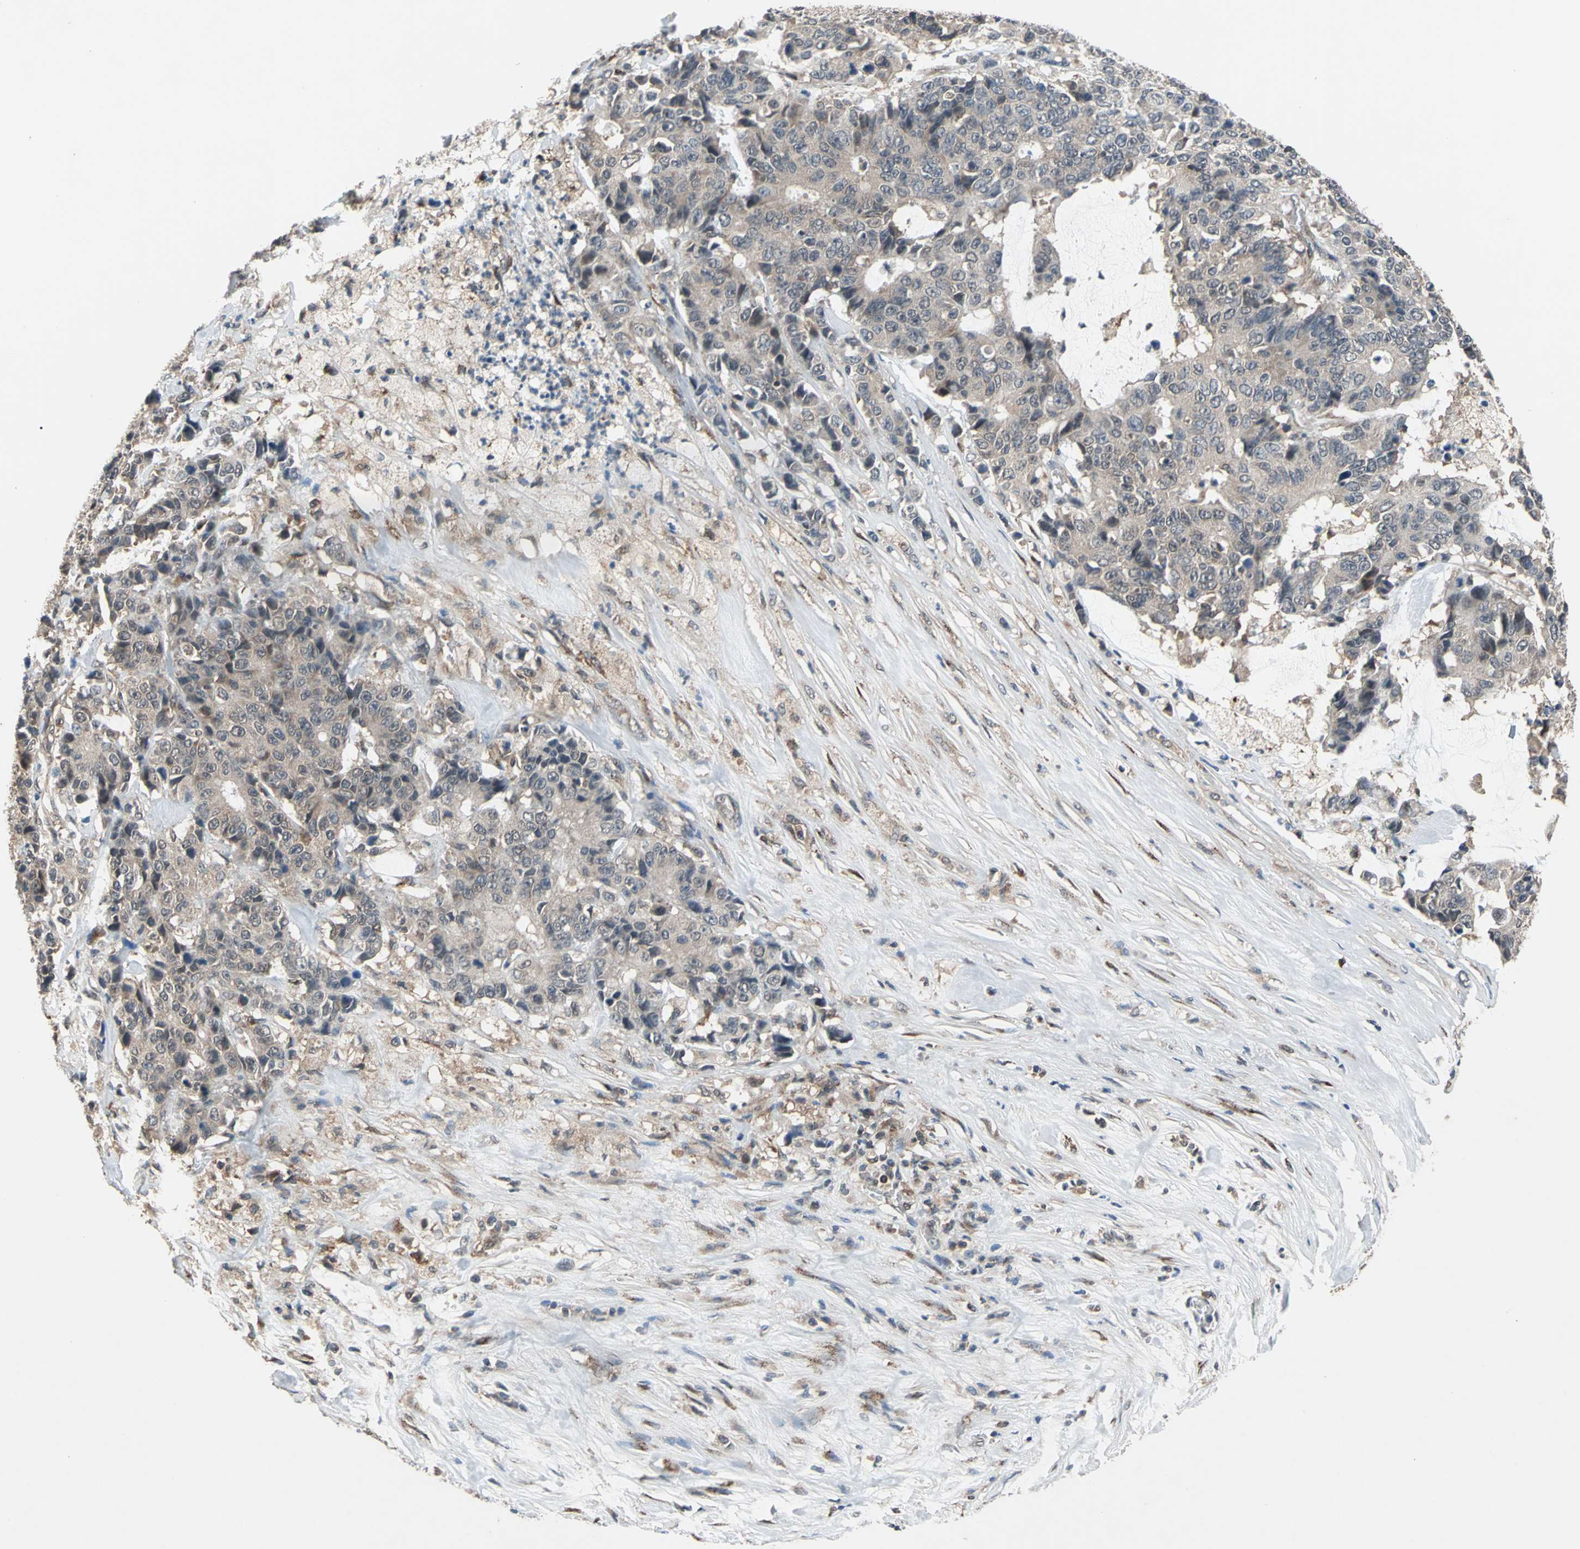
{"staining": {"intensity": "weak", "quantity": ">75%", "location": "cytoplasmic/membranous"}, "tissue": "colorectal cancer", "cell_type": "Tumor cells", "image_type": "cancer", "snomed": [{"axis": "morphology", "description": "Adenocarcinoma, NOS"}, {"axis": "topography", "description": "Colon"}], "caption": "Human colorectal cancer (adenocarcinoma) stained with a brown dye displays weak cytoplasmic/membranous positive staining in approximately >75% of tumor cells.", "gene": "NFKBIE", "patient": {"sex": "female", "age": 86}}